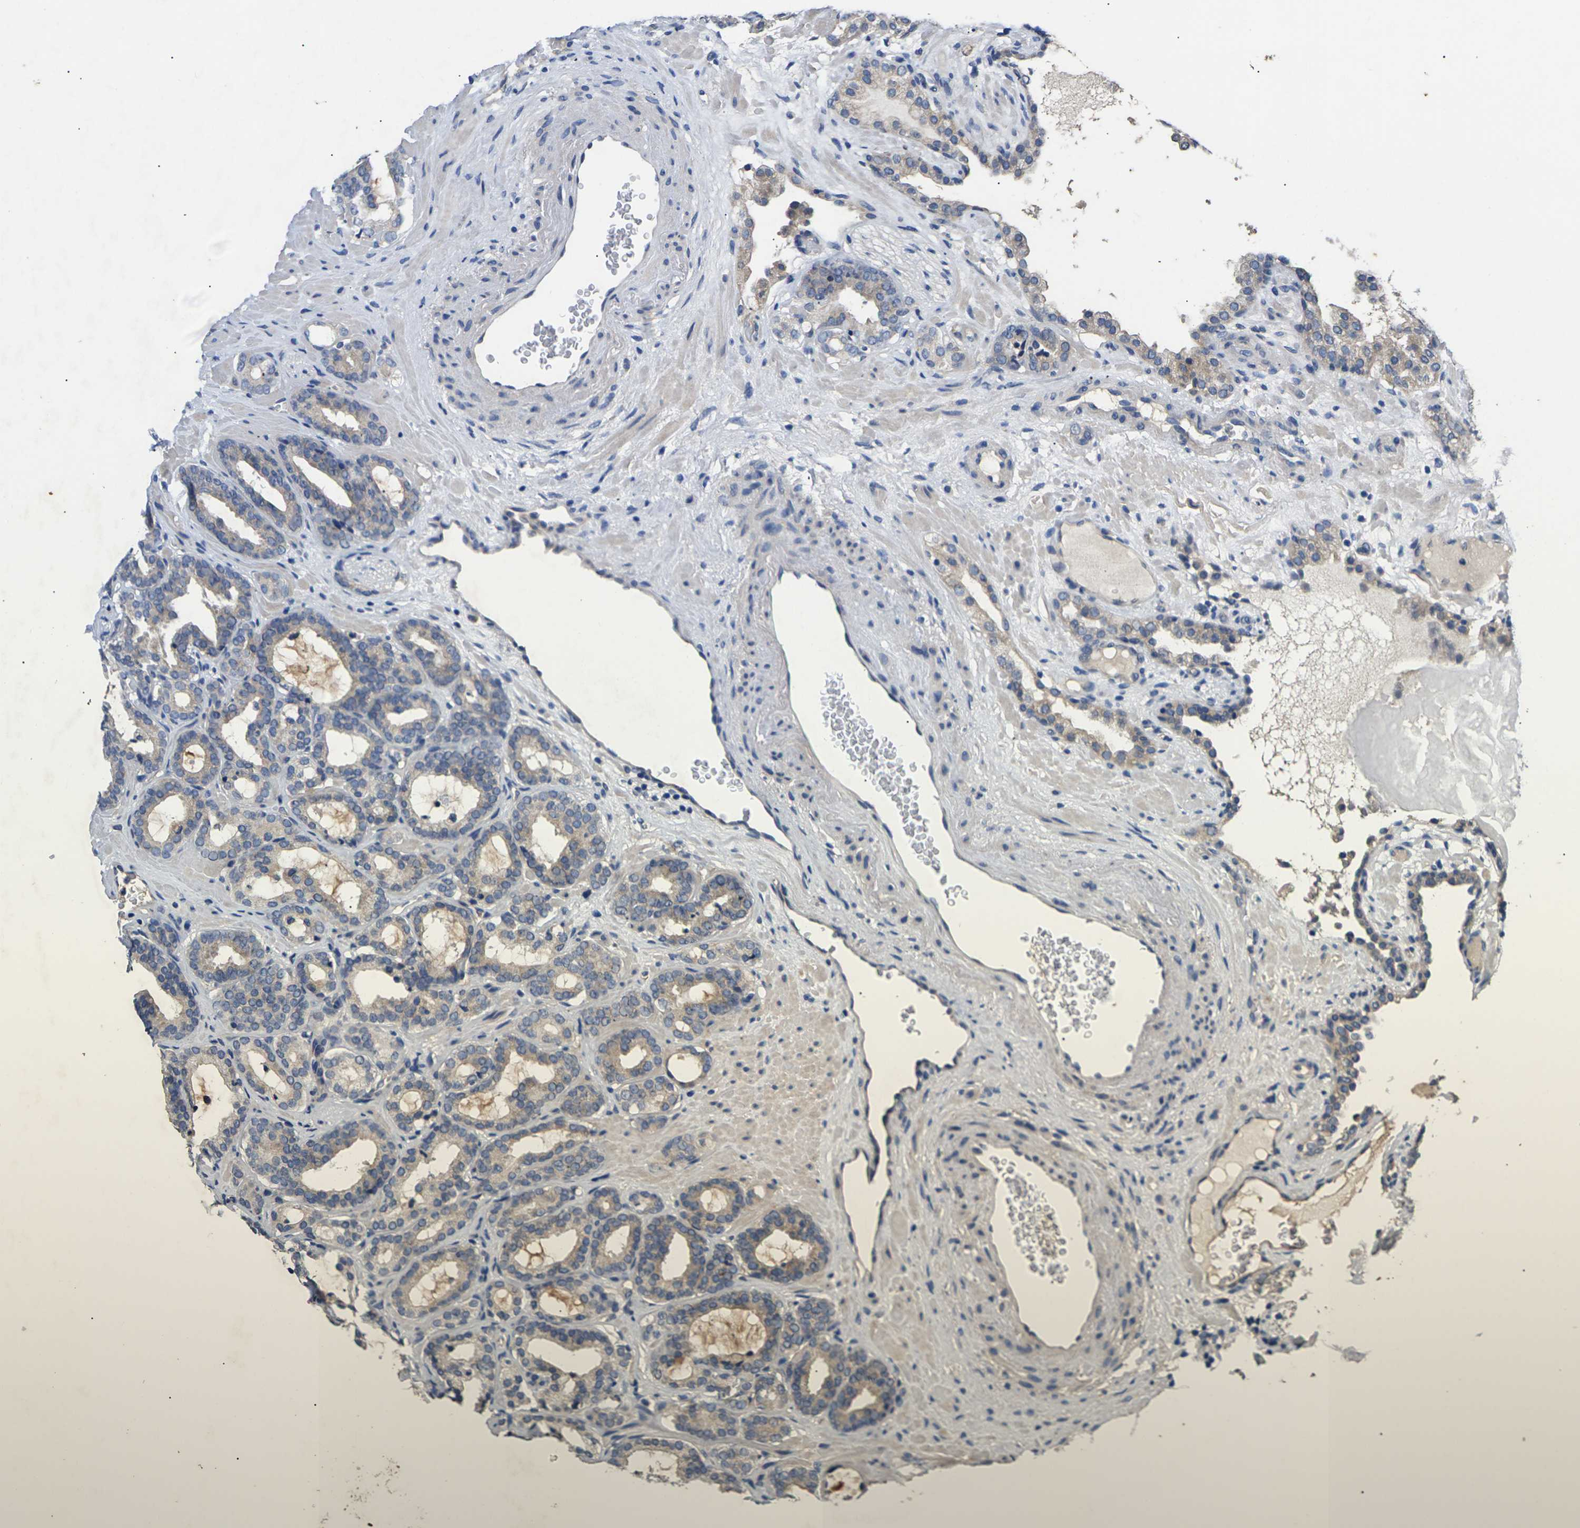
{"staining": {"intensity": "weak", "quantity": "<25%", "location": "cytoplasmic/membranous"}, "tissue": "prostate cancer", "cell_type": "Tumor cells", "image_type": "cancer", "snomed": [{"axis": "morphology", "description": "Adenocarcinoma, Low grade"}, {"axis": "topography", "description": "Prostate"}], "caption": "Prostate cancer stained for a protein using immunohistochemistry (IHC) displays no expression tumor cells.", "gene": "SLC2A2", "patient": {"sex": "male", "age": 63}}